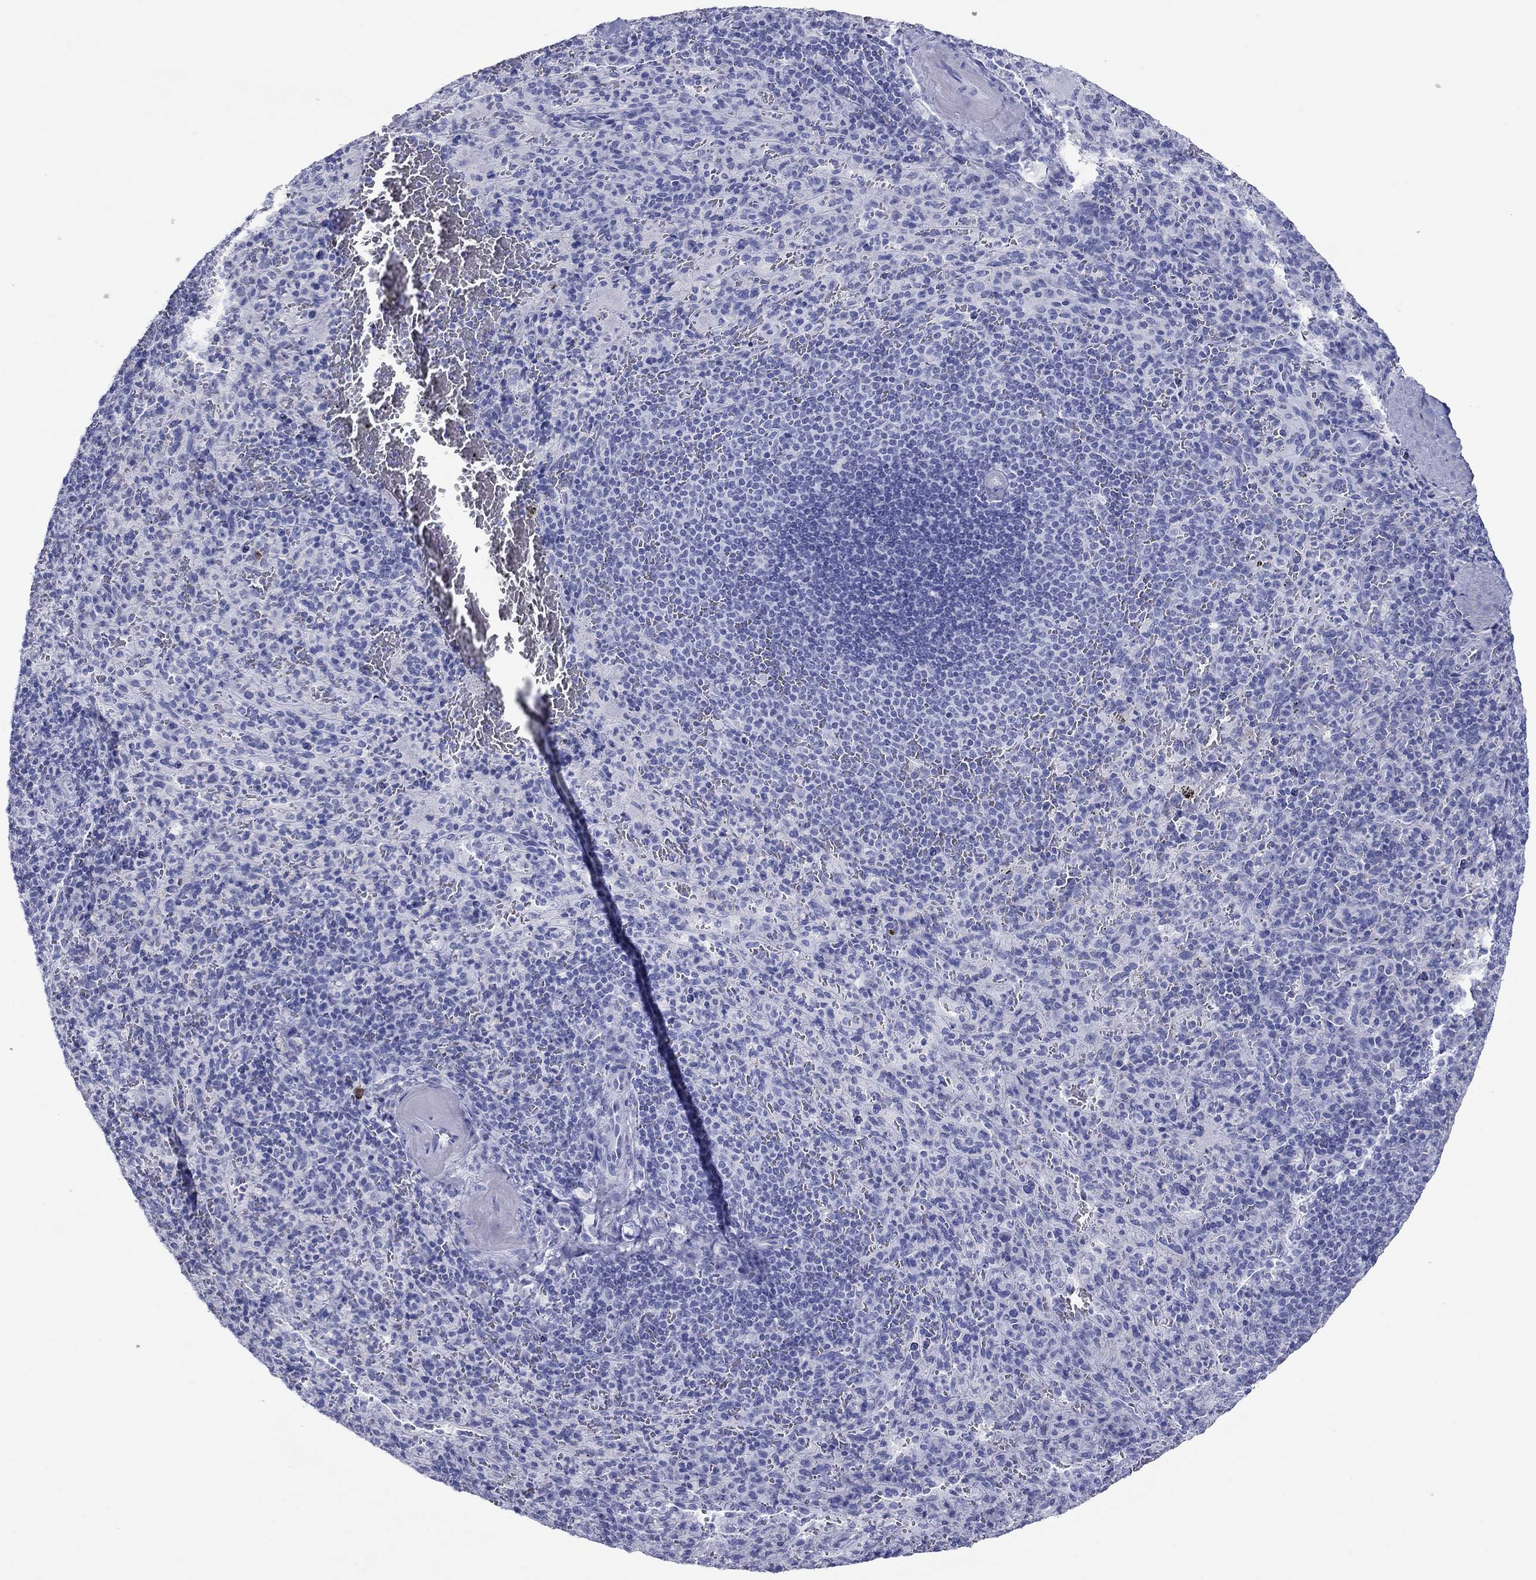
{"staining": {"intensity": "negative", "quantity": "none", "location": "none"}, "tissue": "spleen", "cell_type": "Cells in red pulp", "image_type": "normal", "snomed": [{"axis": "morphology", "description": "Normal tissue, NOS"}, {"axis": "topography", "description": "Spleen"}], "caption": "Micrograph shows no protein positivity in cells in red pulp of benign spleen. Nuclei are stained in blue.", "gene": "ATP4A", "patient": {"sex": "male", "age": 57}}